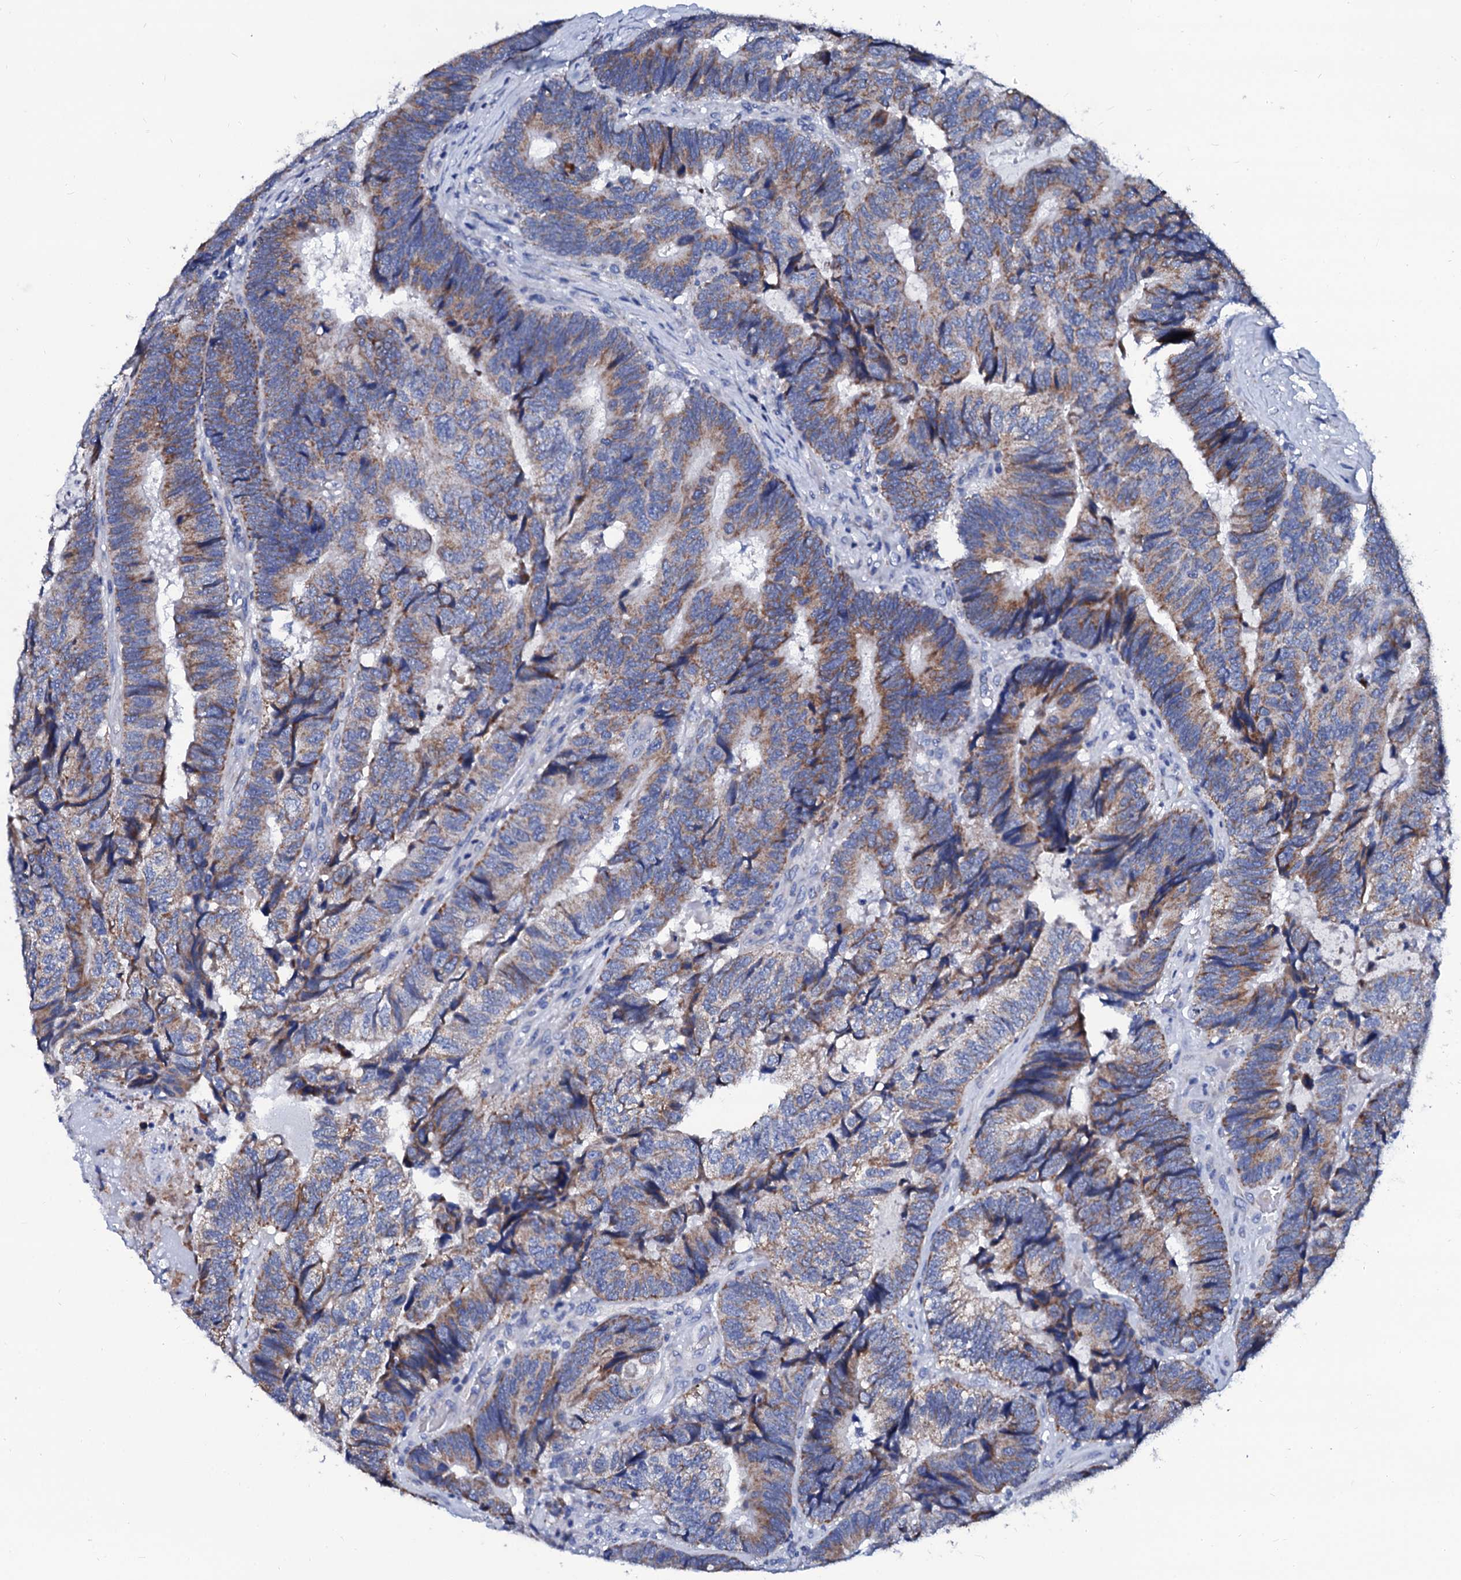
{"staining": {"intensity": "moderate", "quantity": ">75%", "location": "cytoplasmic/membranous"}, "tissue": "colorectal cancer", "cell_type": "Tumor cells", "image_type": "cancer", "snomed": [{"axis": "morphology", "description": "Adenocarcinoma, NOS"}, {"axis": "topography", "description": "Colon"}], "caption": "Protein expression analysis of adenocarcinoma (colorectal) exhibits moderate cytoplasmic/membranous expression in approximately >75% of tumor cells.", "gene": "SLC37A4", "patient": {"sex": "female", "age": 67}}